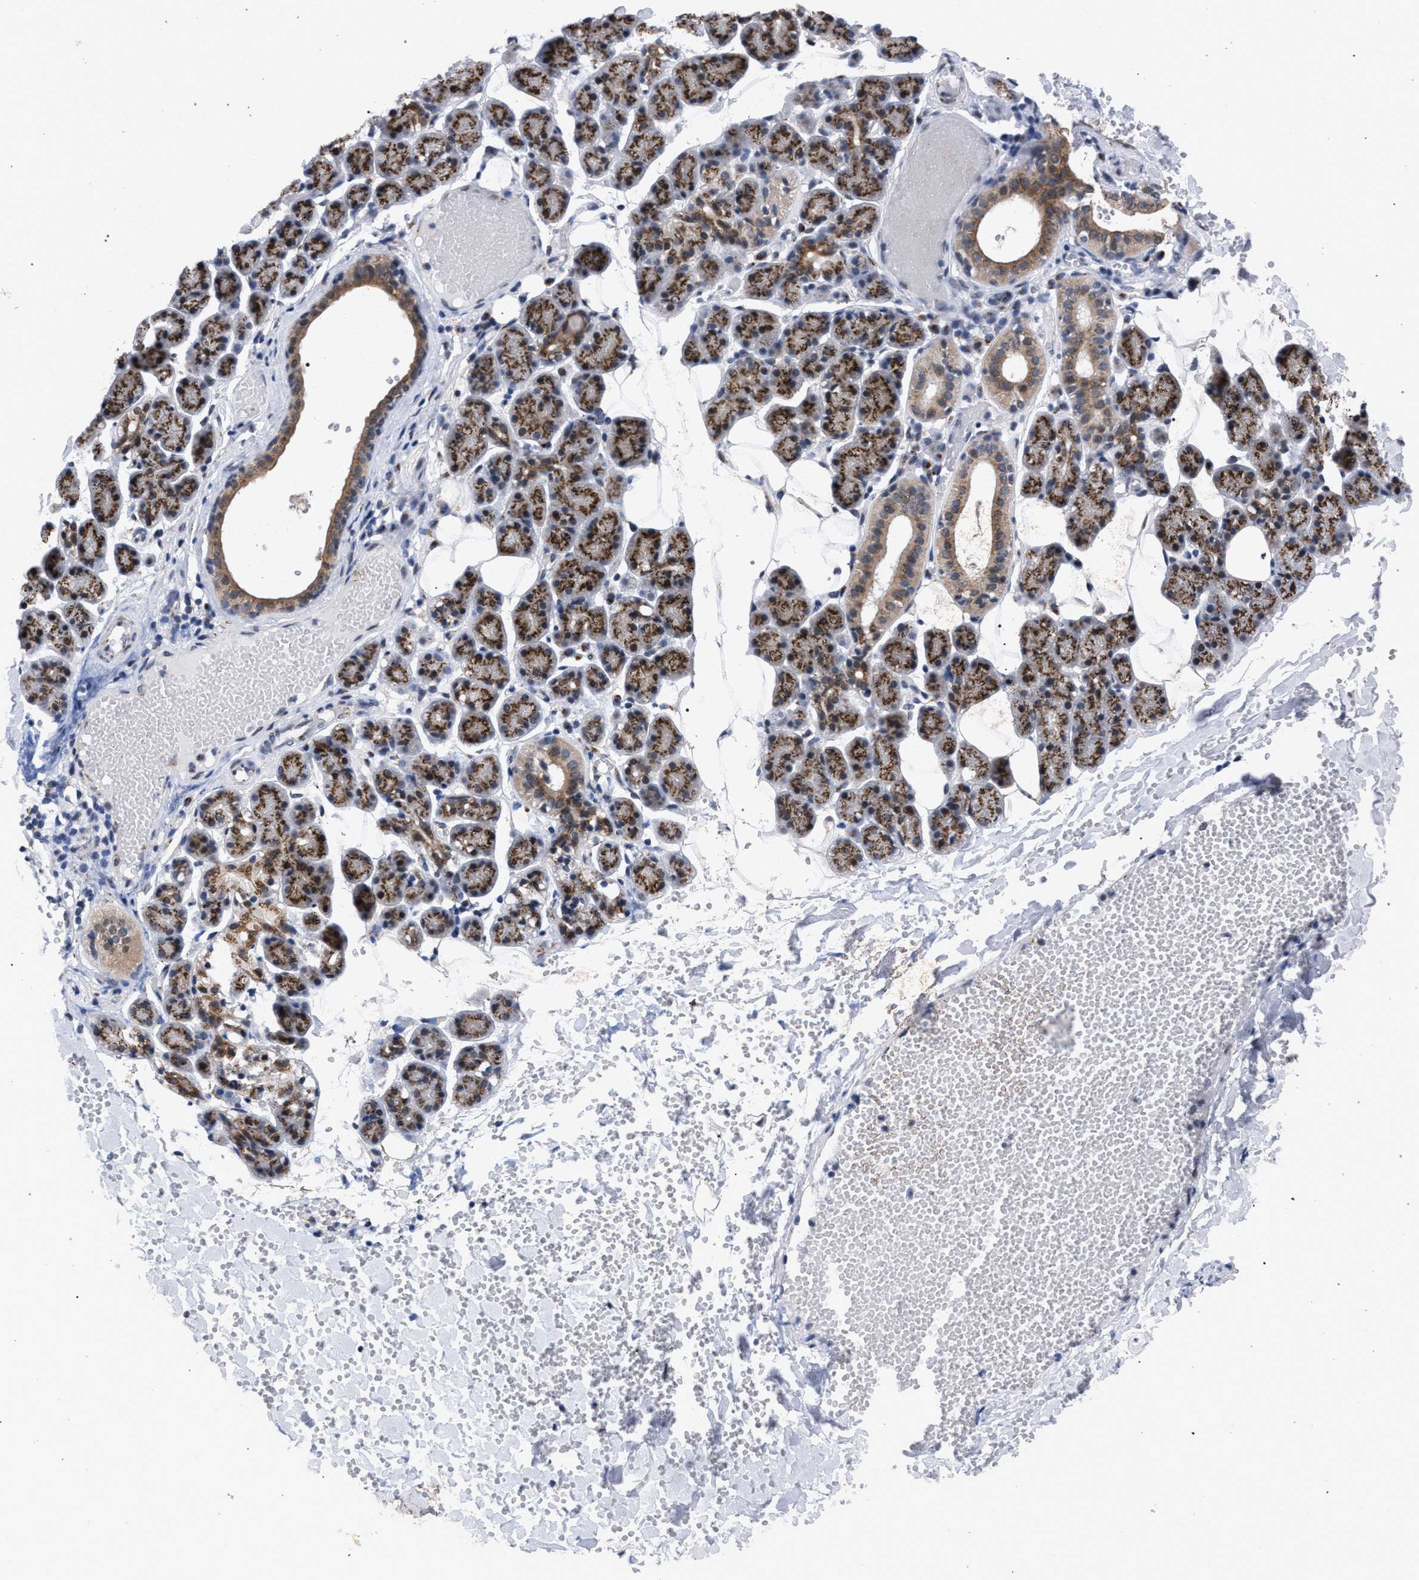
{"staining": {"intensity": "moderate", "quantity": ">75%", "location": "cytoplasmic/membranous"}, "tissue": "salivary gland", "cell_type": "Glandular cells", "image_type": "normal", "snomed": [{"axis": "morphology", "description": "Normal tissue, NOS"}, {"axis": "topography", "description": "Salivary gland"}], "caption": "Salivary gland stained with IHC displays moderate cytoplasmic/membranous staining in about >75% of glandular cells.", "gene": "GOLGA2", "patient": {"sex": "female", "age": 33}}